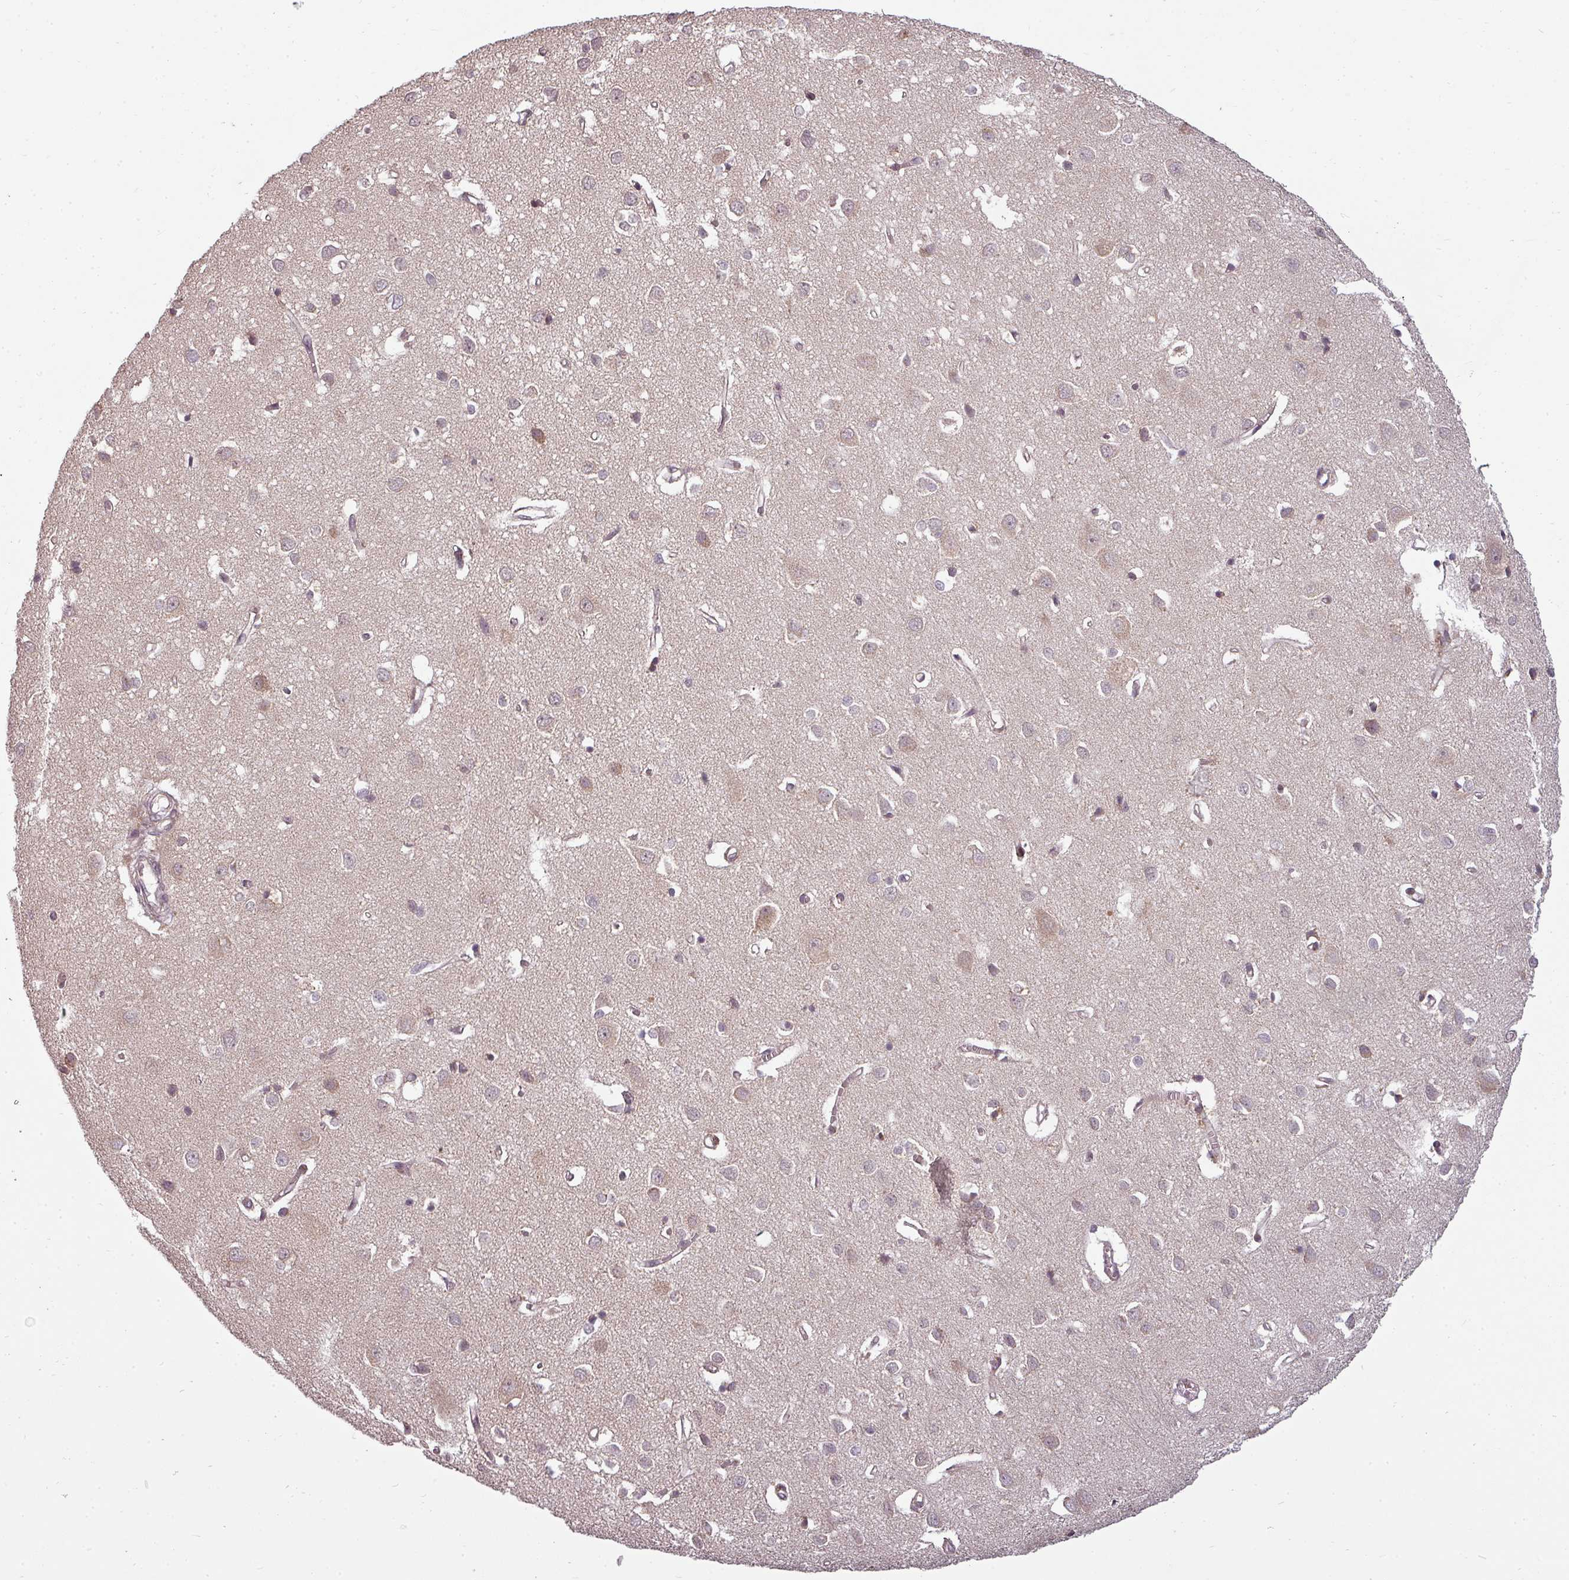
{"staining": {"intensity": "weak", "quantity": ">75%", "location": "cytoplasmic/membranous"}, "tissue": "cerebral cortex", "cell_type": "Endothelial cells", "image_type": "normal", "snomed": [{"axis": "morphology", "description": "Normal tissue, NOS"}, {"axis": "topography", "description": "Cerebral cortex"}], "caption": "Immunohistochemical staining of unremarkable human cerebral cortex reveals weak cytoplasmic/membranous protein expression in about >75% of endothelial cells.", "gene": "CLIC1", "patient": {"sex": "female", "age": 64}}